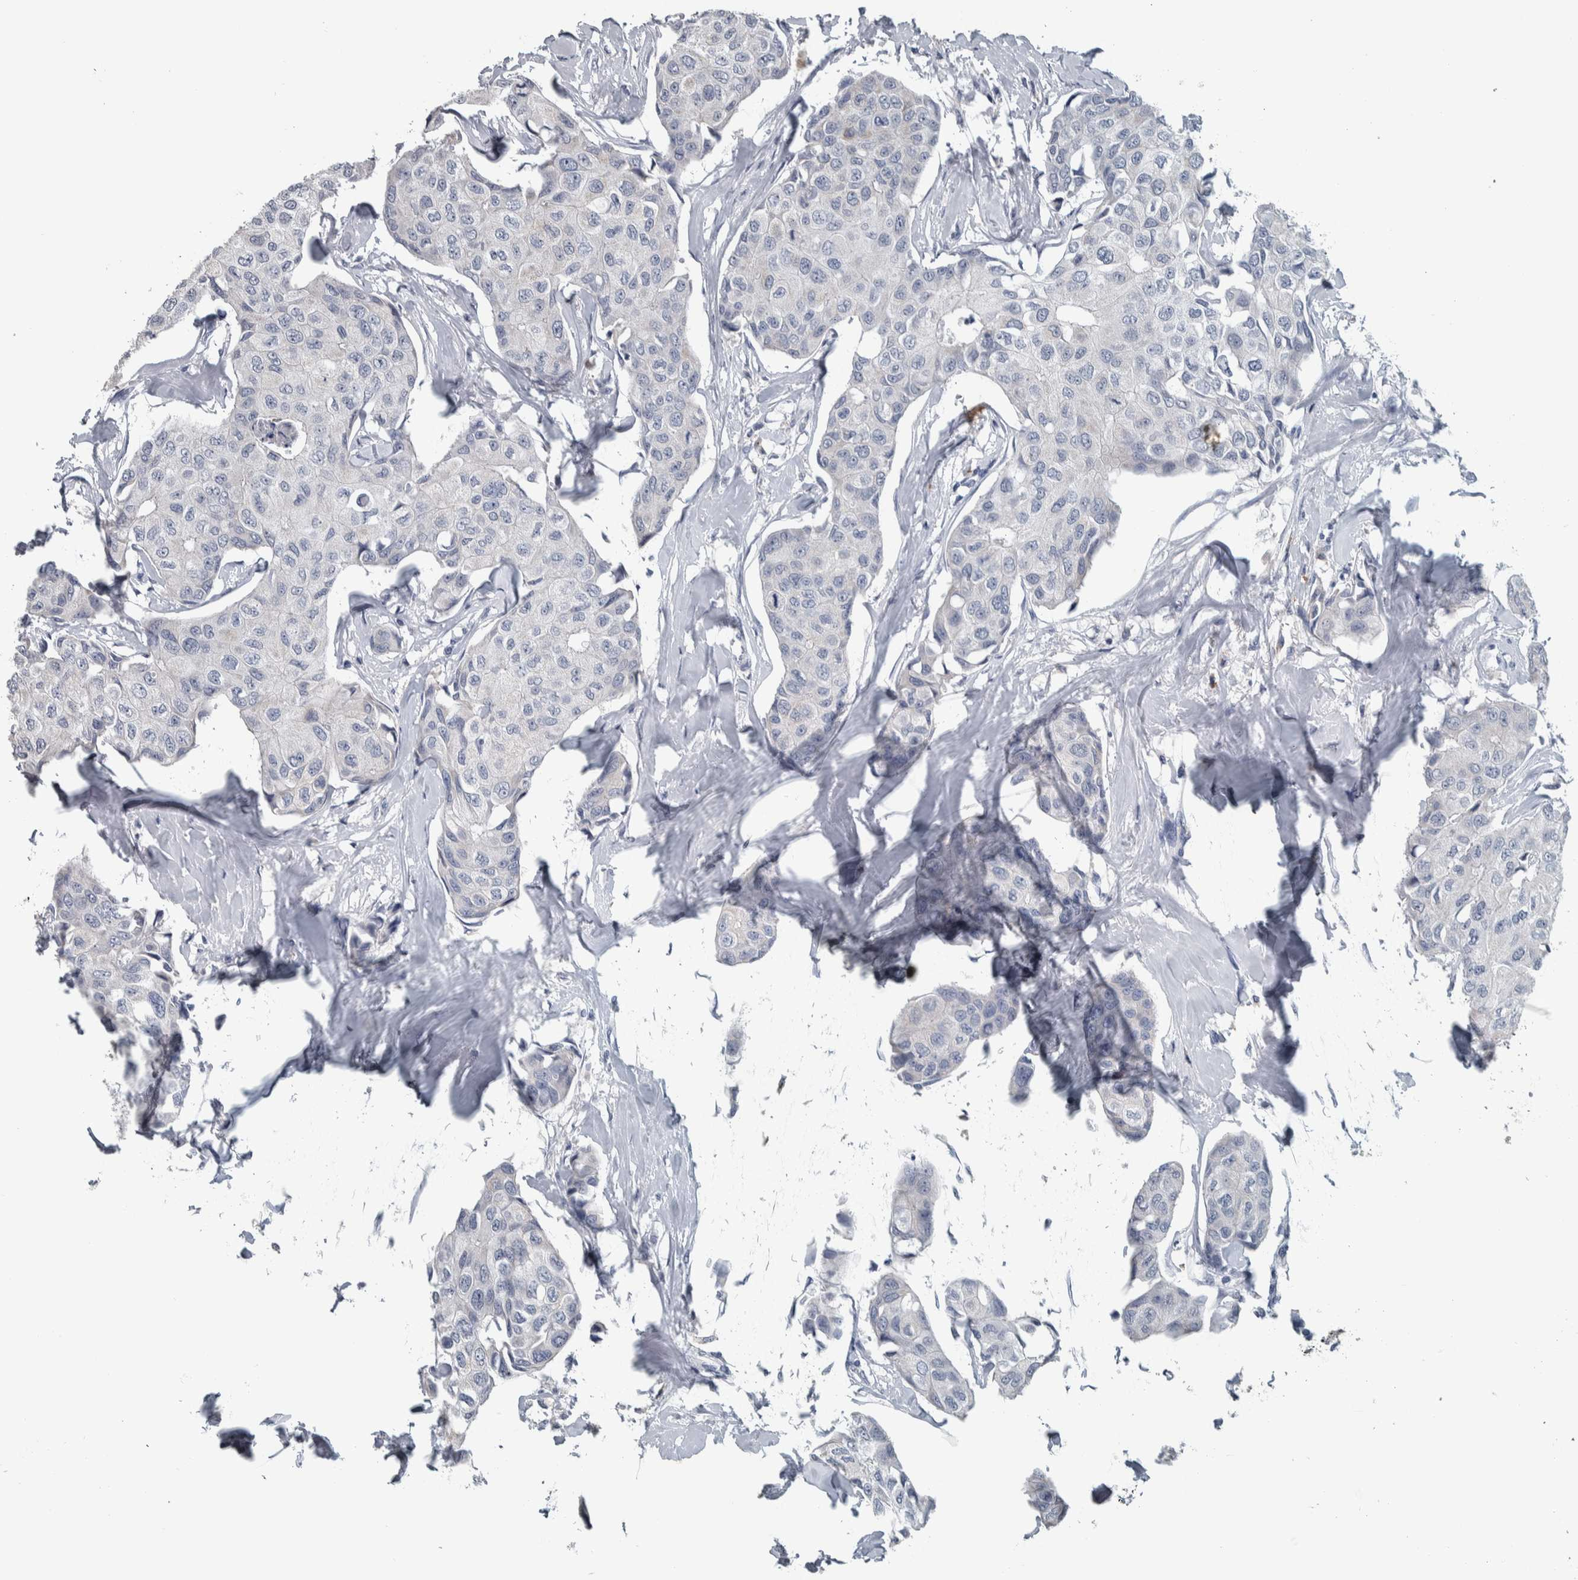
{"staining": {"intensity": "negative", "quantity": "none", "location": "none"}, "tissue": "breast cancer", "cell_type": "Tumor cells", "image_type": "cancer", "snomed": [{"axis": "morphology", "description": "Duct carcinoma"}, {"axis": "topography", "description": "Breast"}], "caption": "The photomicrograph shows no significant positivity in tumor cells of intraductal carcinoma (breast).", "gene": "CAVIN4", "patient": {"sex": "female", "age": 80}}